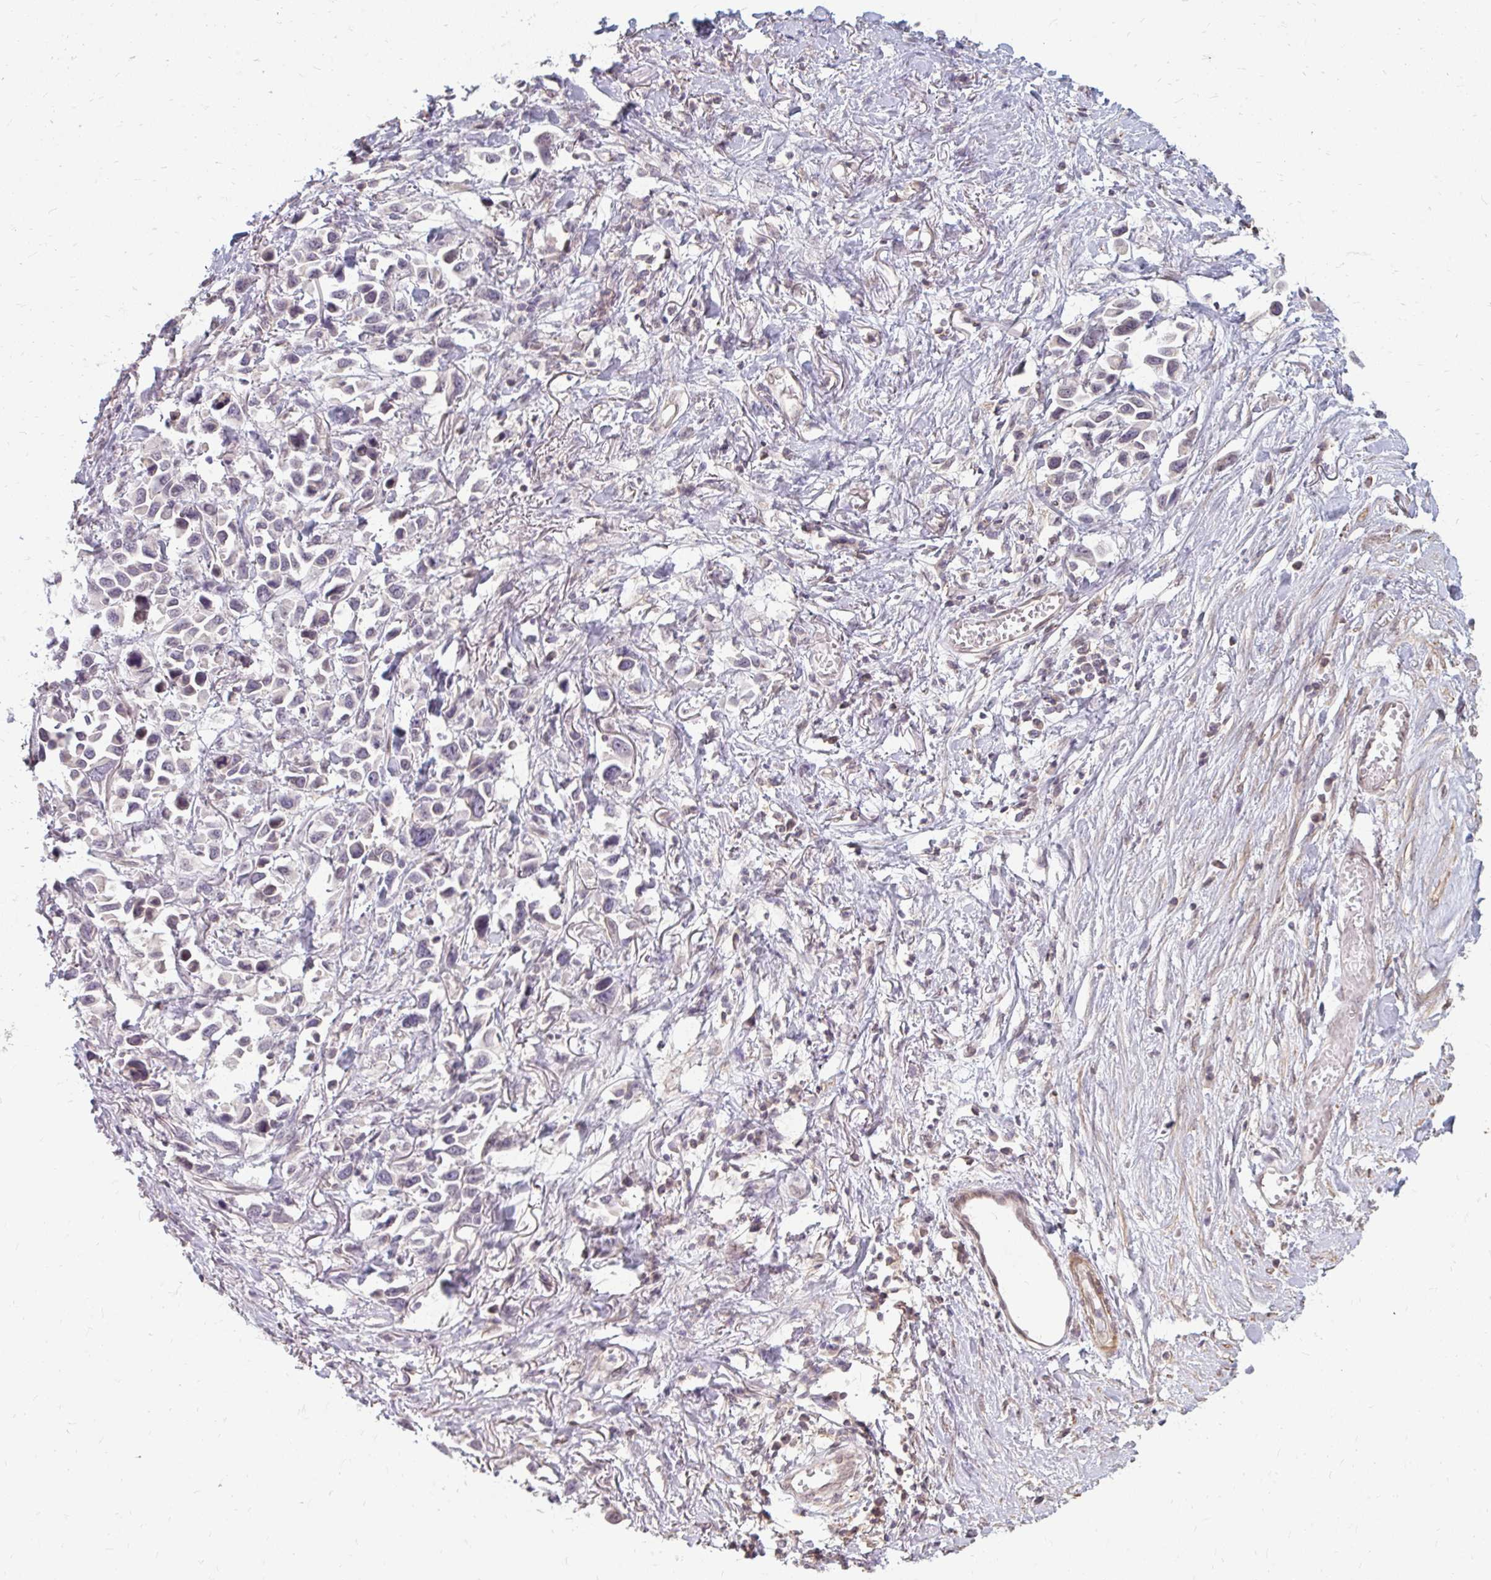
{"staining": {"intensity": "negative", "quantity": "none", "location": "none"}, "tissue": "stomach cancer", "cell_type": "Tumor cells", "image_type": "cancer", "snomed": [{"axis": "morphology", "description": "Adenocarcinoma, NOS"}, {"axis": "topography", "description": "Stomach"}], "caption": "High power microscopy micrograph of an immunohistochemistry photomicrograph of stomach cancer (adenocarcinoma), revealing no significant positivity in tumor cells.", "gene": "GPC5", "patient": {"sex": "female", "age": 81}}